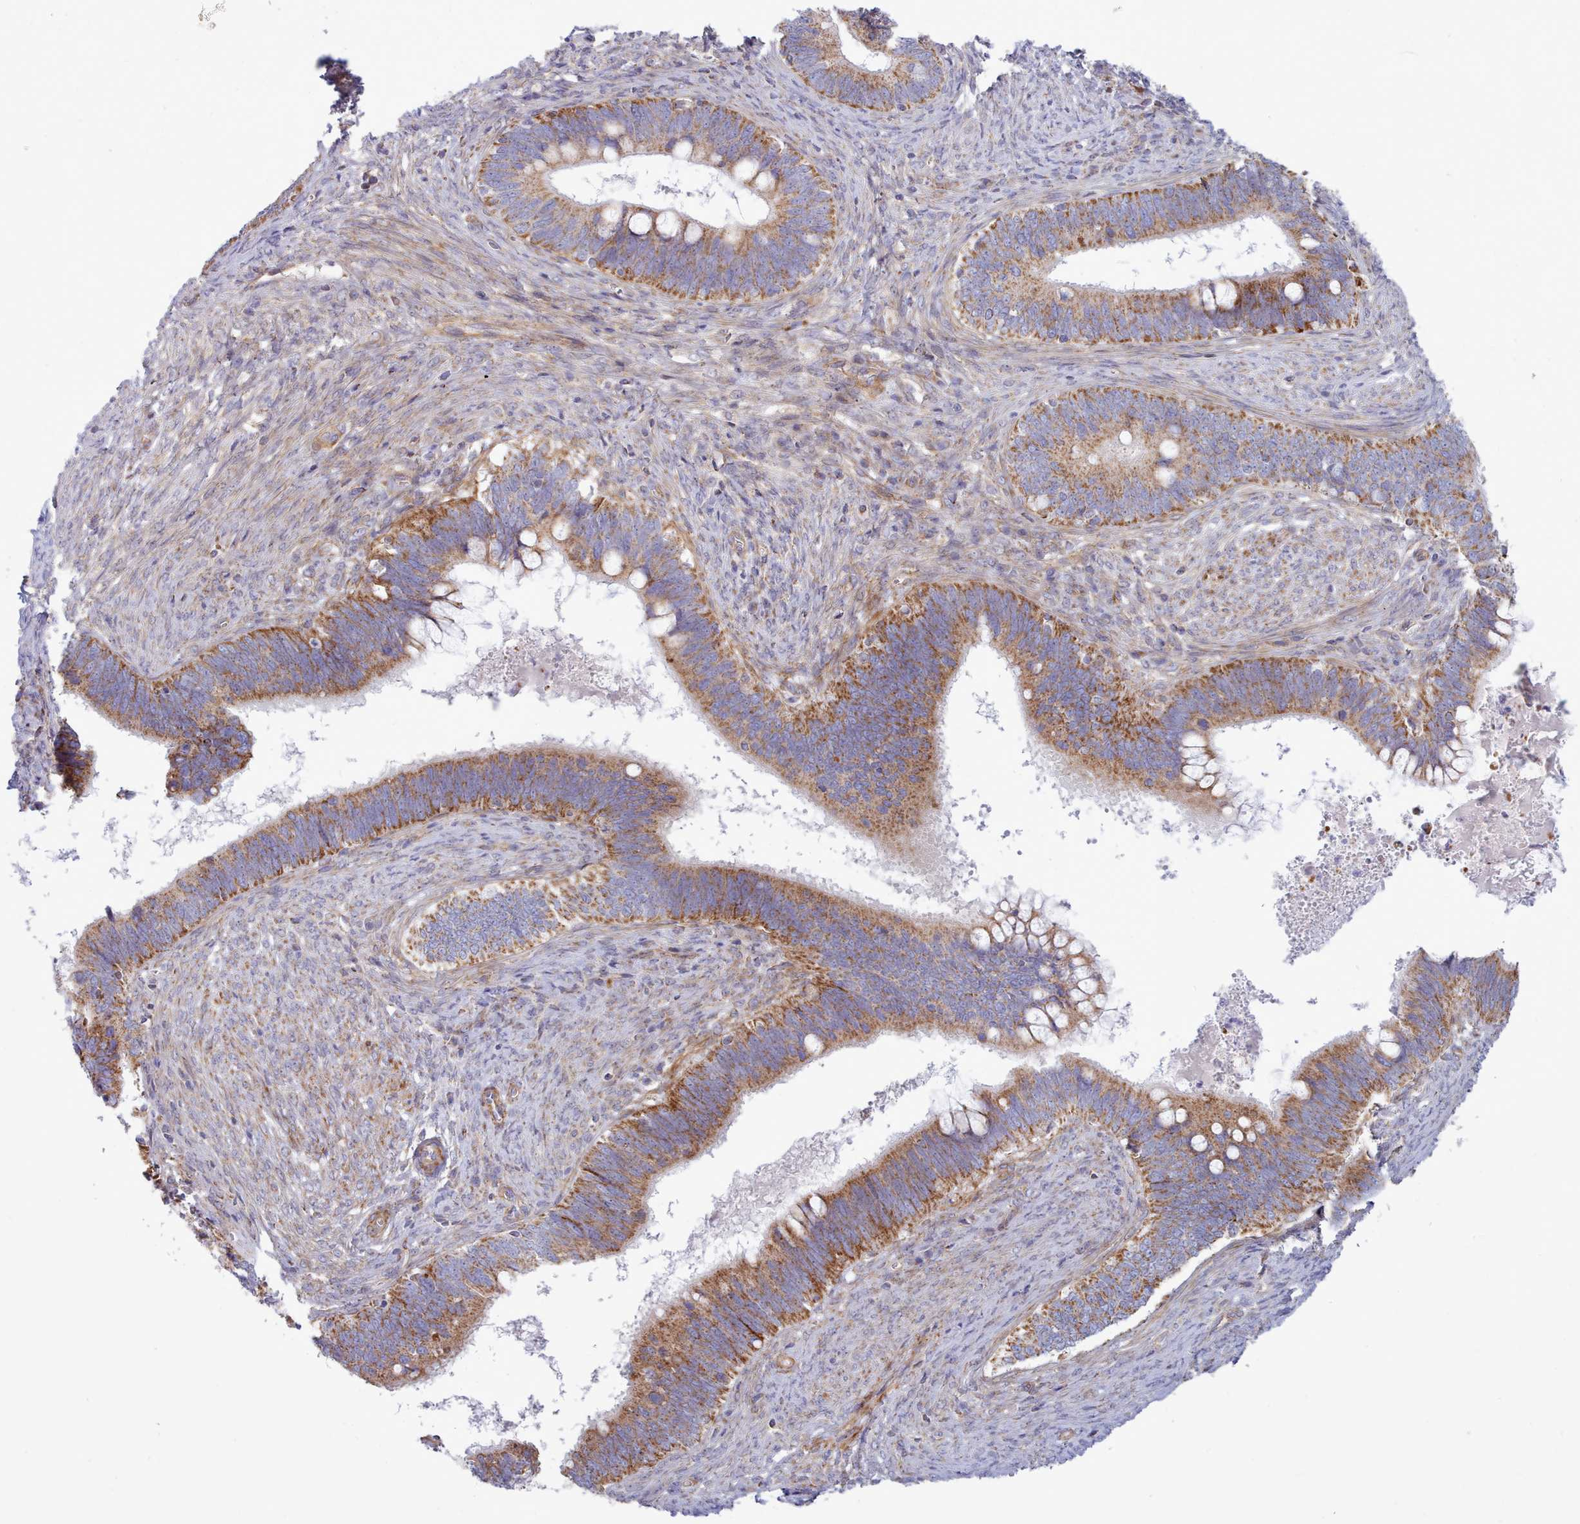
{"staining": {"intensity": "strong", "quantity": ">75%", "location": "cytoplasmic/membranous"}, "tissue": "cervical cancer", "cell_type": "Tumor cells", "image_type": "cancer", "snomed": [{"axis": "morphology", "description": "Adenocarcinoma, NOS"}, {"axis": "topography", "description": "Cervix"}], "caption": "Tumor cells show high levels of strong cytoplasmic/membranous staining in about >75% of cells in human cervical cancer (adenocarcinoma). The staining is performed using DAB brown chromogen to label protein expression. The nuclei are counter-stained blue using hematoxylin.", "gene": "MRPL21", "patient": {"sex": "female", "age": 42}}